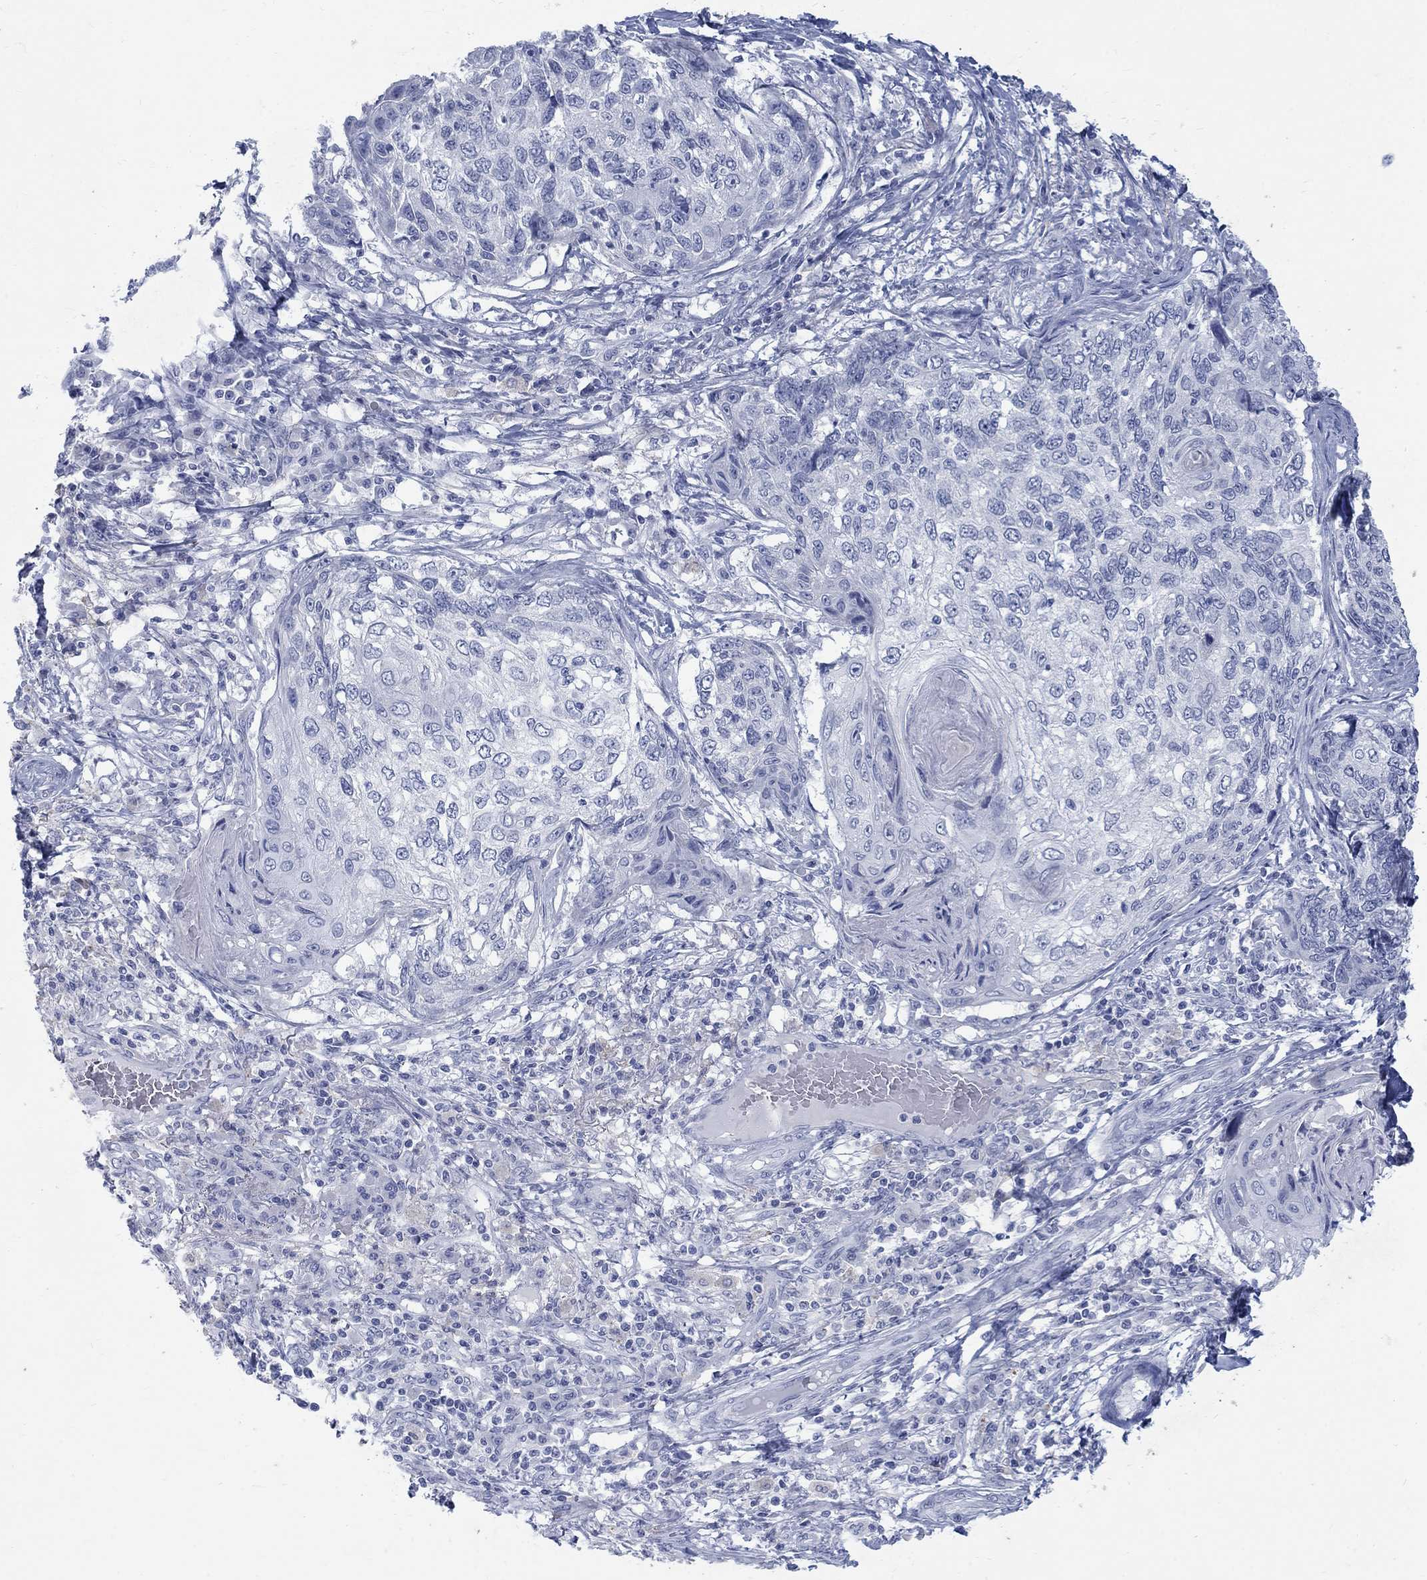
{"staining": {"intensity": "negative", "quantity": "none", "location": "none"}, "tissue": "skin cancer", "cell_type": "Tumor cells", "image_type": "cancer", "snomed": [{"axis": "morphology", "description": "Squamous cell carcinoma, NOS"}, {"axis": "topography", "description": "Skin"}], "caption": "Tumor cells show no significant protein positivity in squamous cell carcinoma (skin).", "gene": "RFTN2", "patient": {"sex": "male", "age": 92}}